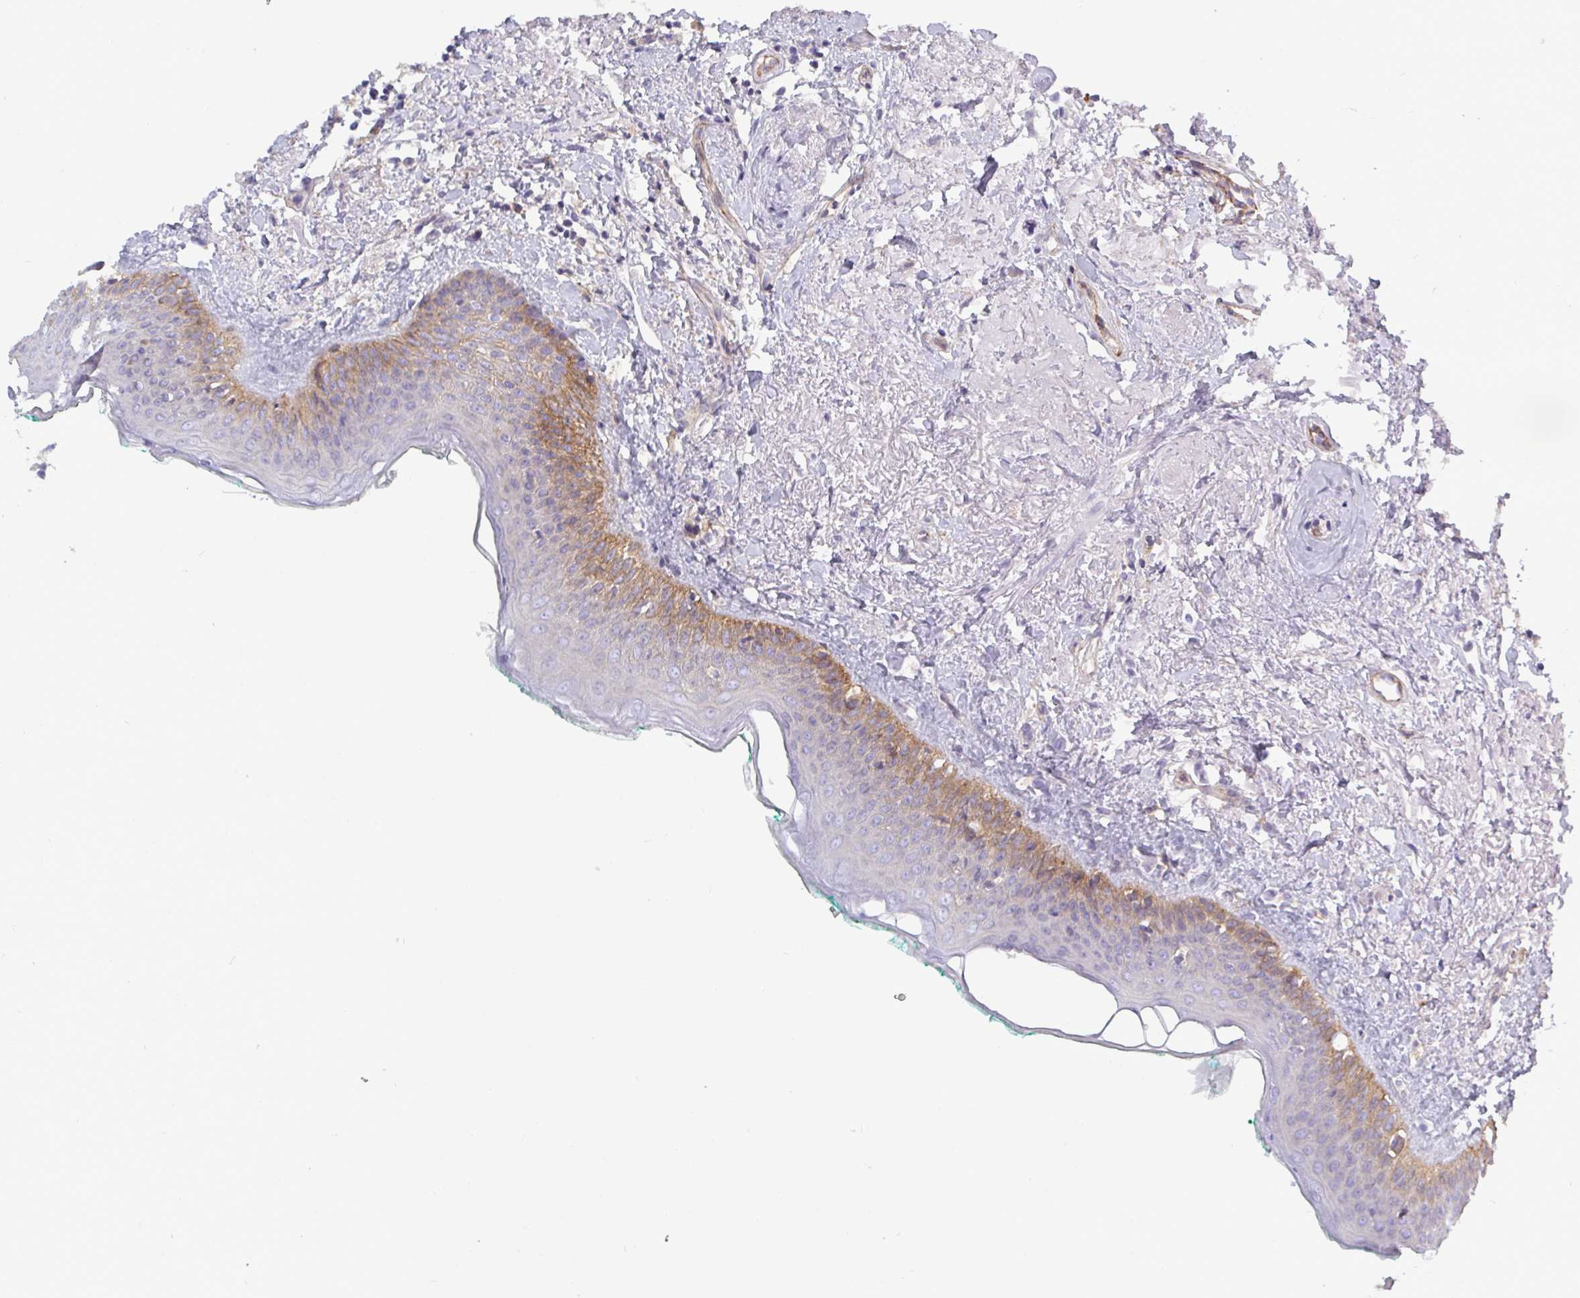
{"staining": {"intensity": "moderate", "quantity": "25%-75%", "location": "cytoplasmic/membranous"}, "tissue": "oral mucosa", "cell_type": "Squamous epithelial cells", "image_type": "normal", "snomed": [{"axis": "morphology", "description": "Normal tissue, NOS"}, {"axis": "topography", "description": "Oral tissue"}], "caption": "A photomicrograph showing moderate cytoplasmic/membranous staining in approximately 25%-75% of squamous epithelial cells in unremarkable oral mucosa, as visualized by brown immunohistochemical staining.", "gene": "LIMA1", "patient": {"sex": "female", "age": 70}}